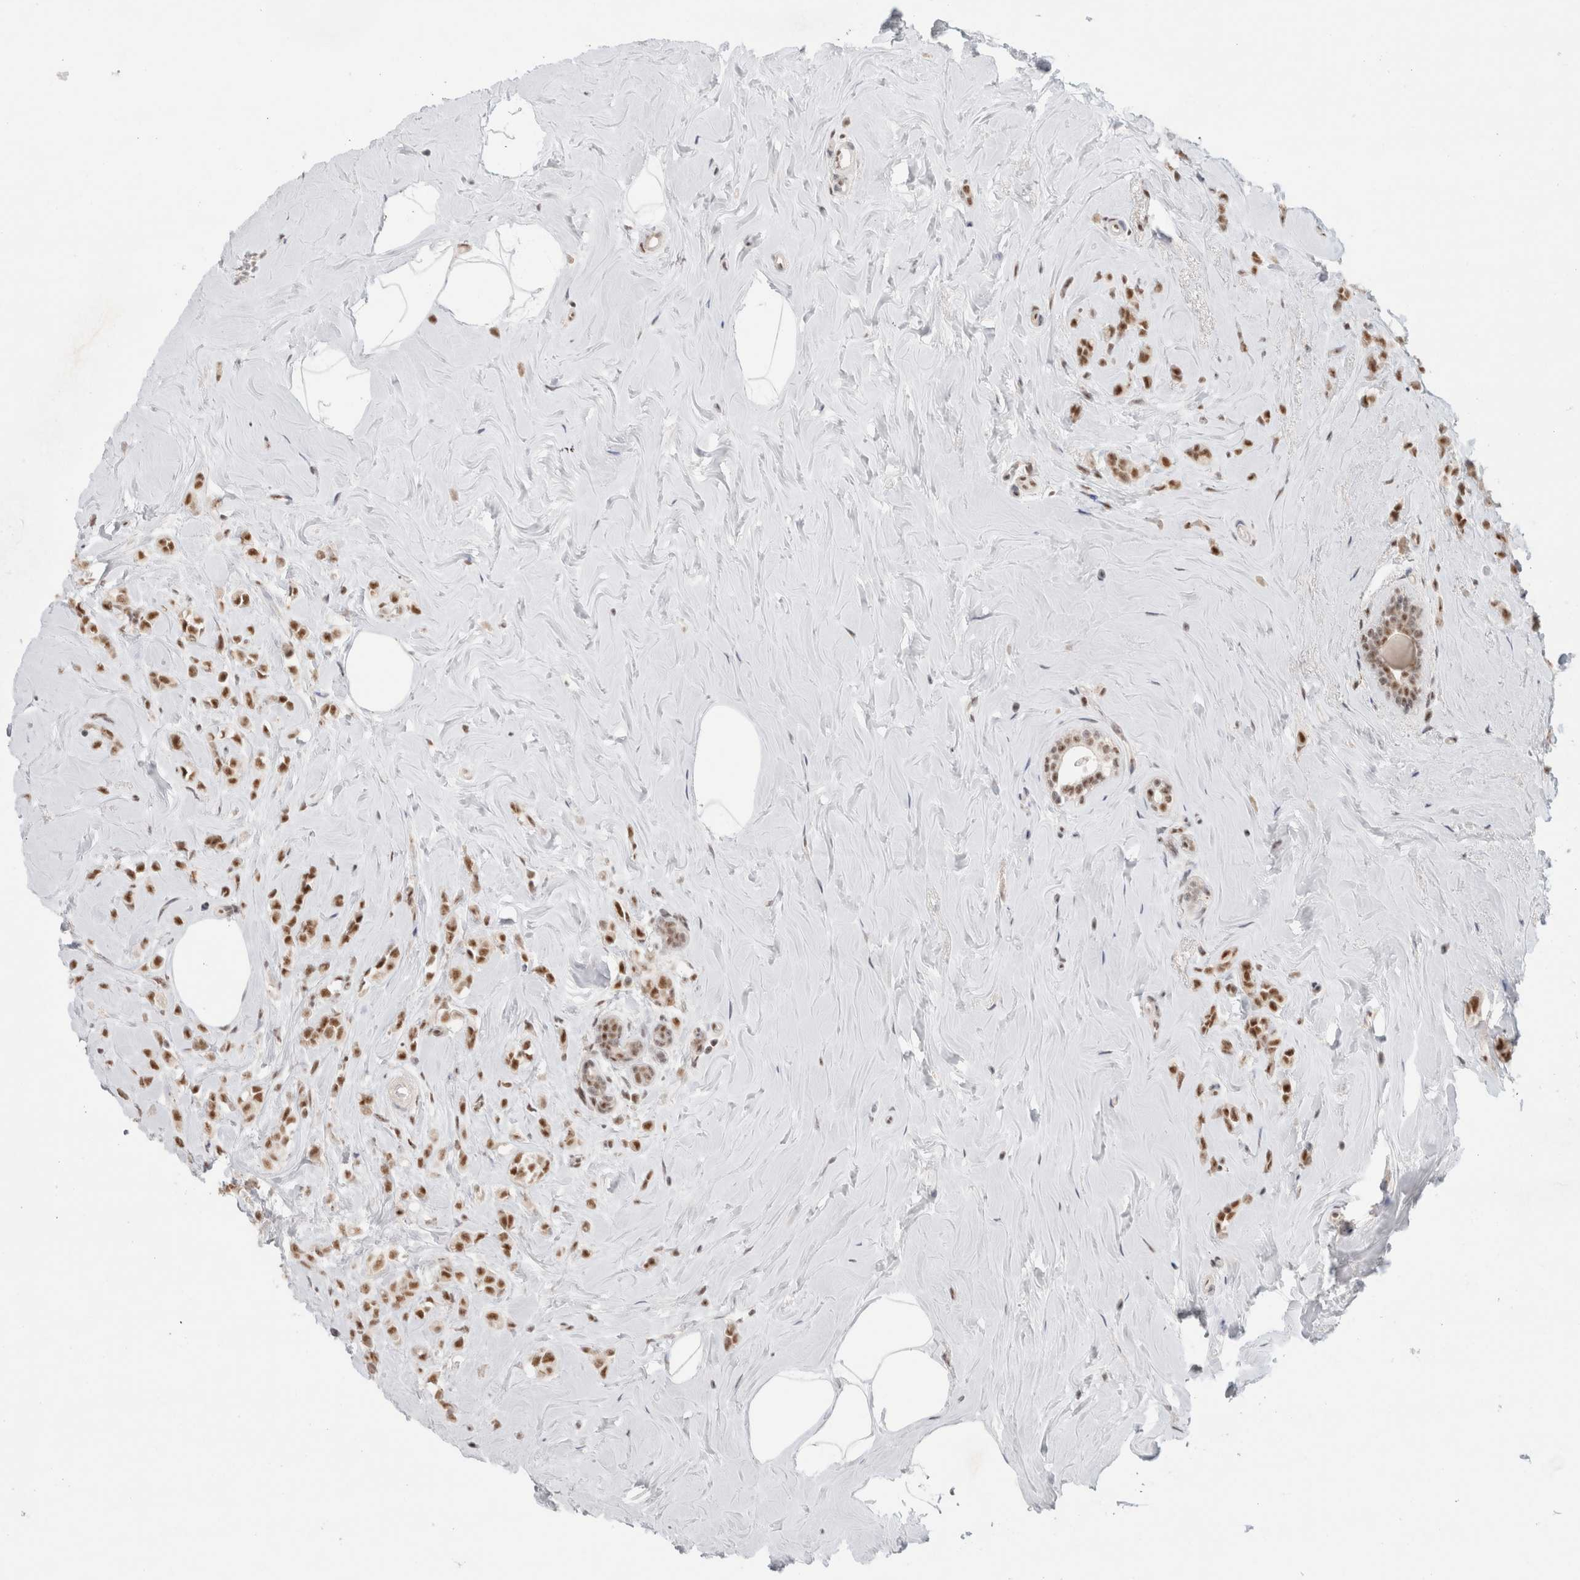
{"staining": {"intensity": "moderate", "quantity": ">75%", "location": "nuclear"}, "tissue": "breast cancer", "cell_type": "Tumor cells", "image_type": "cancer", "snomed": [{"axis": "morphology", "description": "Lobular carcinoma"}, {"axis": "topography", "description": "Breast"}], "caption": "Human breast lobular carcinoma stained with a protein marker reveals moderate staining in tumor cells.", "gene": "TRMT12", "patient": {"sex": "female", "age": 47}}